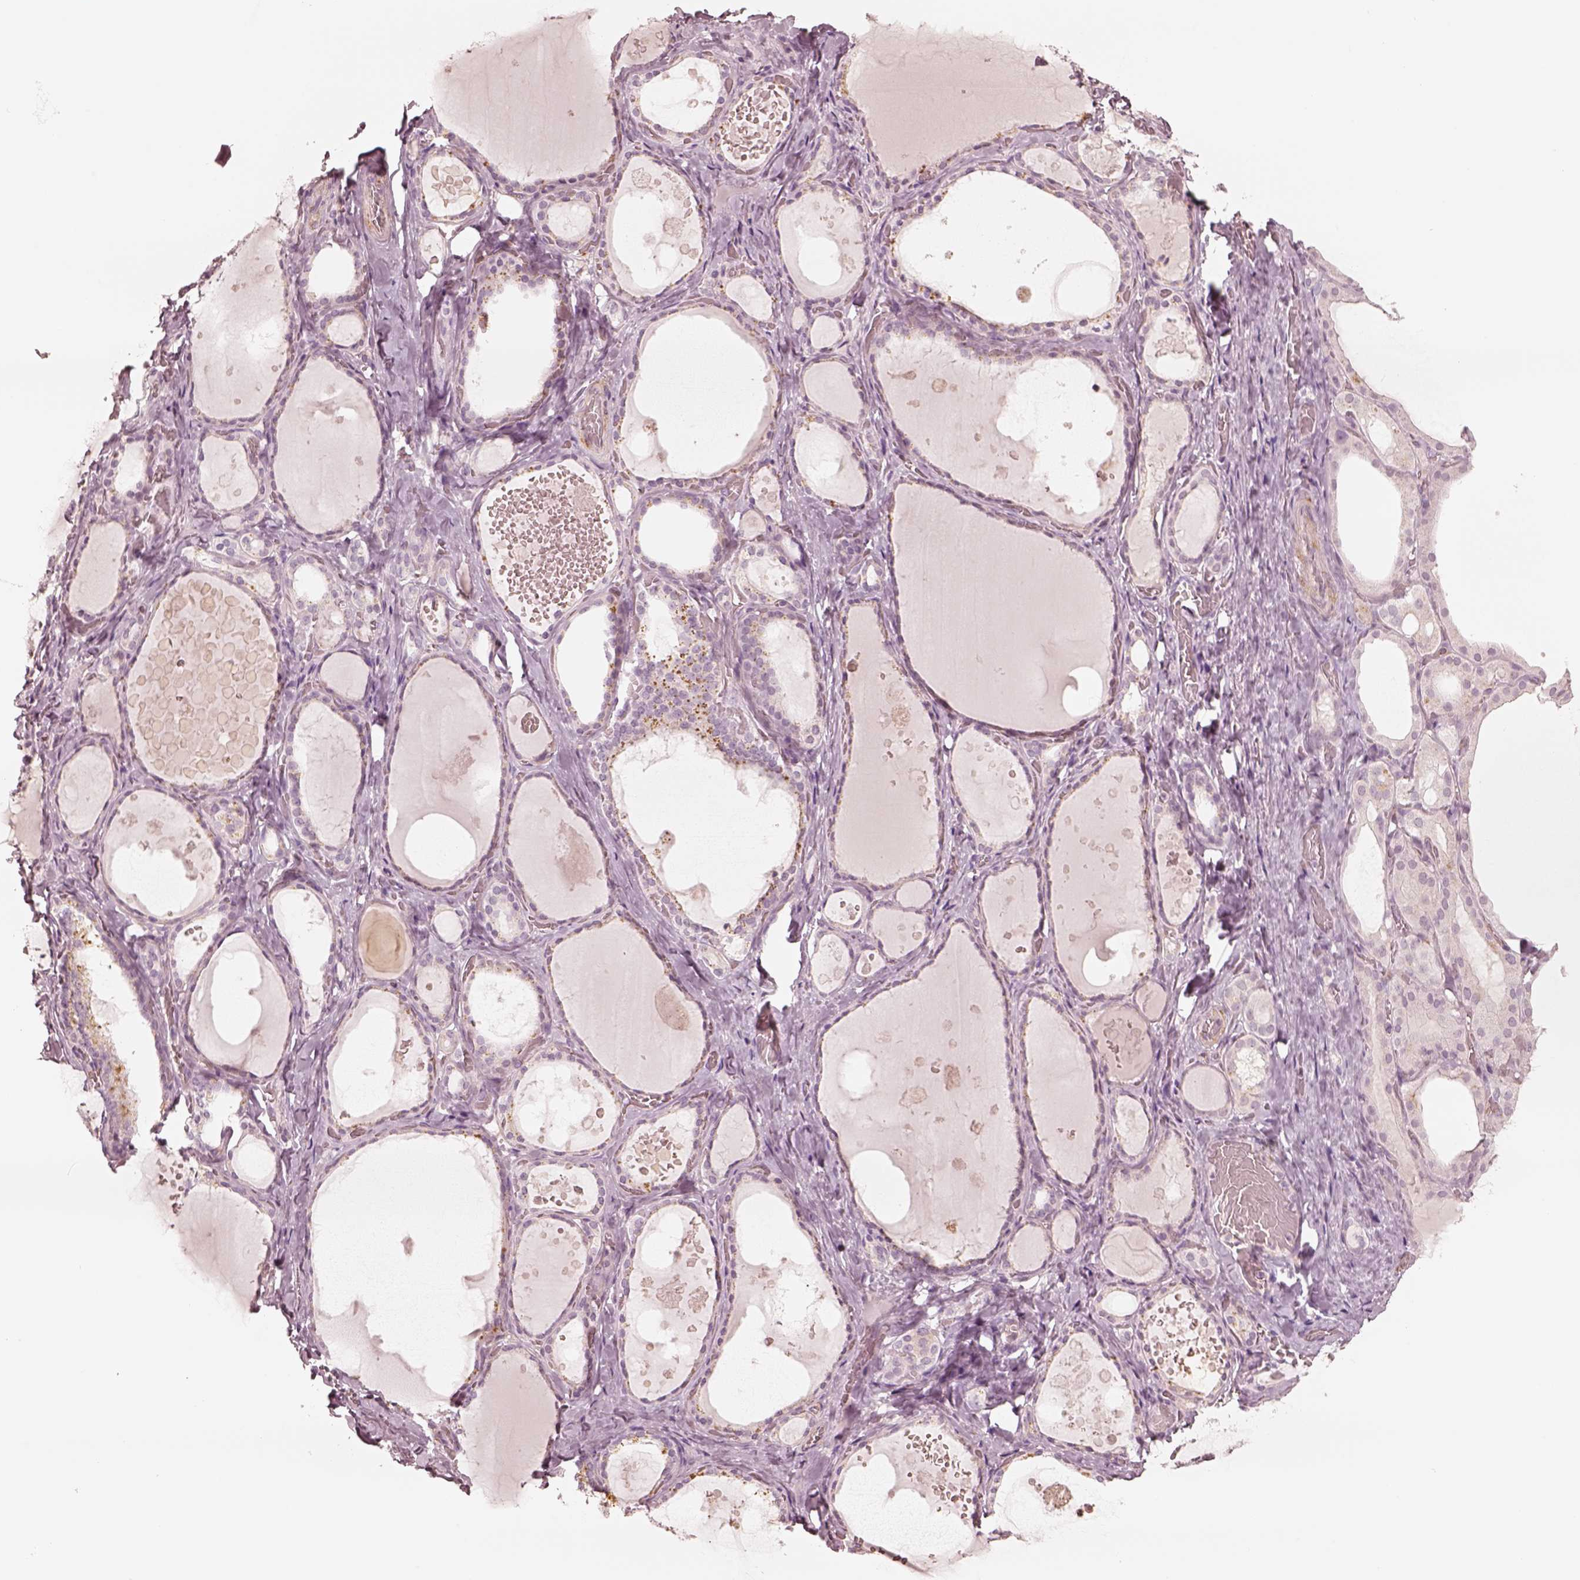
{"staining": {"intensity": "negative", "quantity": "none", "location": "none"}, "tissue": "thyroid gland", "cell_type": "Glandular cells", "image_type": "normal", "snomed": [{"axis": "morphology", "description": "Normal tissue, NOS"}, {"axis": "topography", "description": "Thyroid gland"}], "caption": "Immunohistochemistry (IHC) micrograph of benign thyroid gland: human thyroid gland stained with DAB (3,3'-diaminobenzidine) exhibits no significant protein positivity in glandular cells. (DAB immunohistochemistry (IHC), high magnification).", "gene": "DNAAF9", "patient": {"sex": "female", "age": 56}}